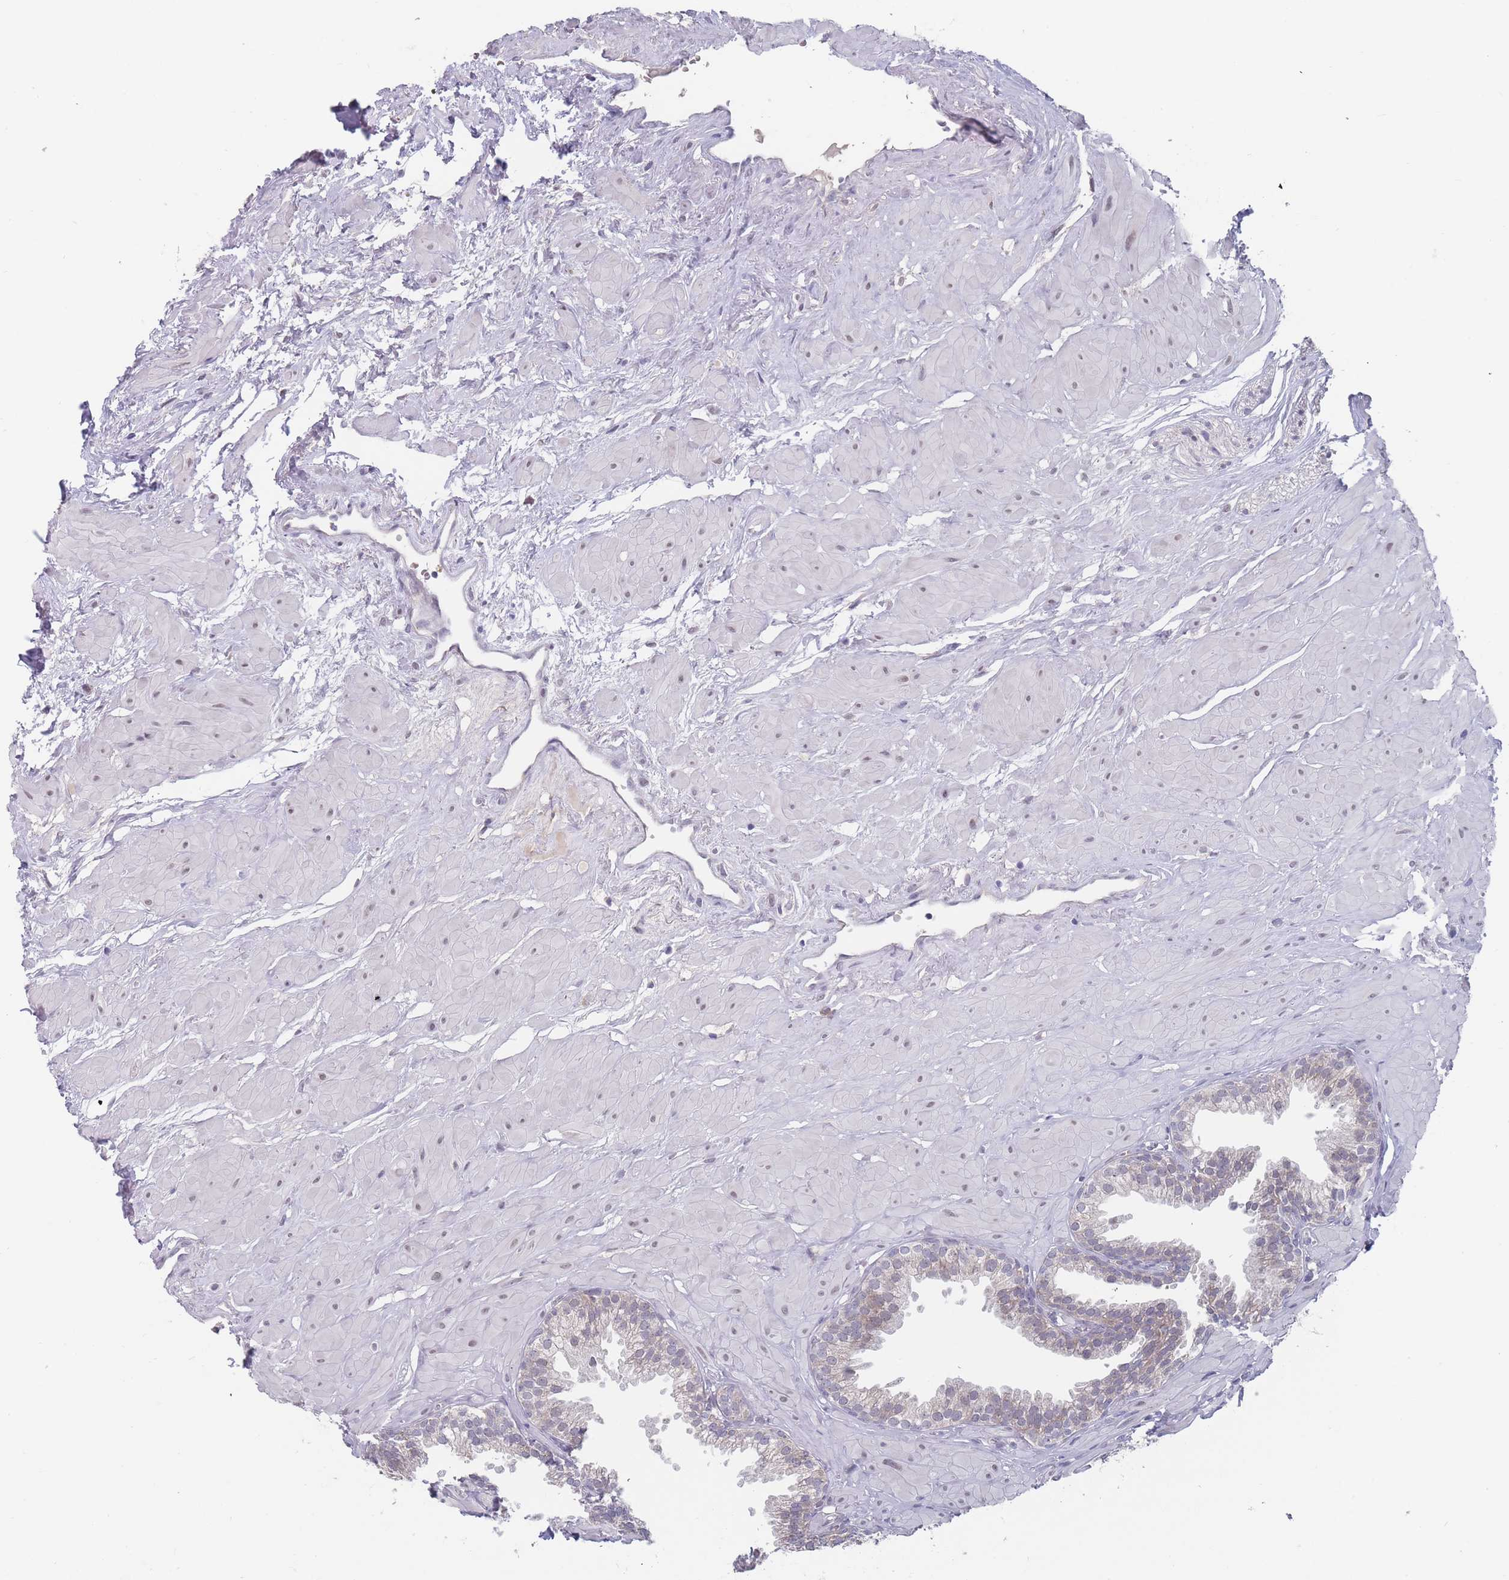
{"staining": {"intensity": "weak", "quantity": "<25%", "location": "cytoplasmic/membranous"}, "tissue": "prostate", "cell_type": "Glandular cells", "image_type": "normal", "snomed": [{"axis": "morphology", "description": "Normal tissue, NOS"}, {"axis": "topography", "description": "Prostate"}, {"axis": "topography", "description": "Peripheral nerve tissue"}], "caption": "Immunohistochemical staining of benign prostate reveals no significant expression in glandular cells.", "gene": "PEX7", "patient": {"sex": "male", "age": 55}}